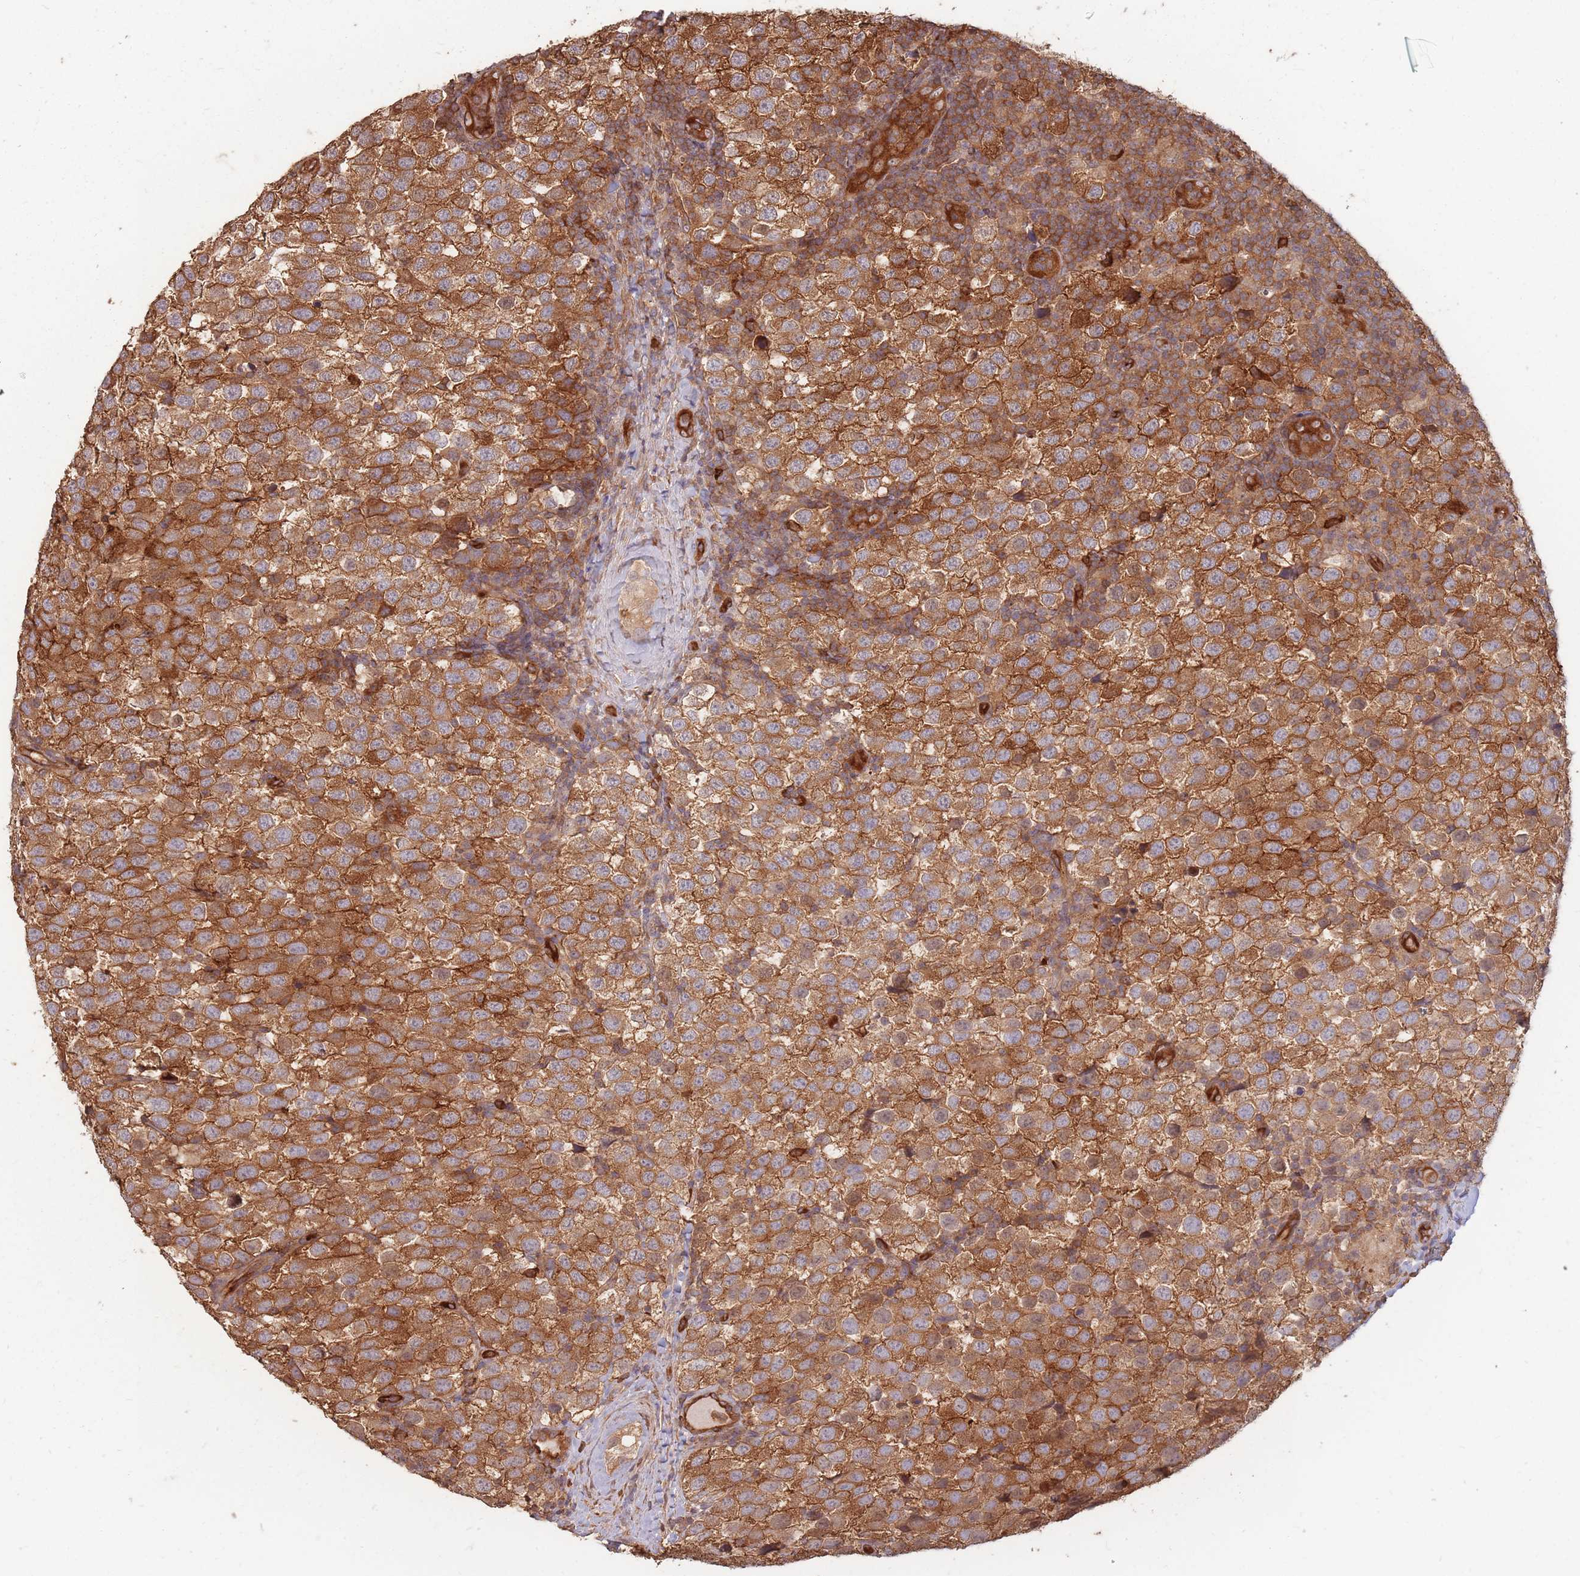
{"staining": {"intensity": "strong", "quantity": ">75%", "location": "cytoplasmic/membranous"}, "tissue": "testis cancer", "cell_type": "Tumor cells", "image_type": "cancer", "snomed": [{"axis": "morphology", "description": "Seminoma, NOS"}, {"axis": "topography", "description": "Testis"}], "caption": "Immunohistochemistry of testis cancer (seminoma) reveals high levels of strong cytoplasmic/membranous positivity in approximately >75% of tumor cells.", "gene": "PLS3", "patient": {"sex": "male", "age": 34}}